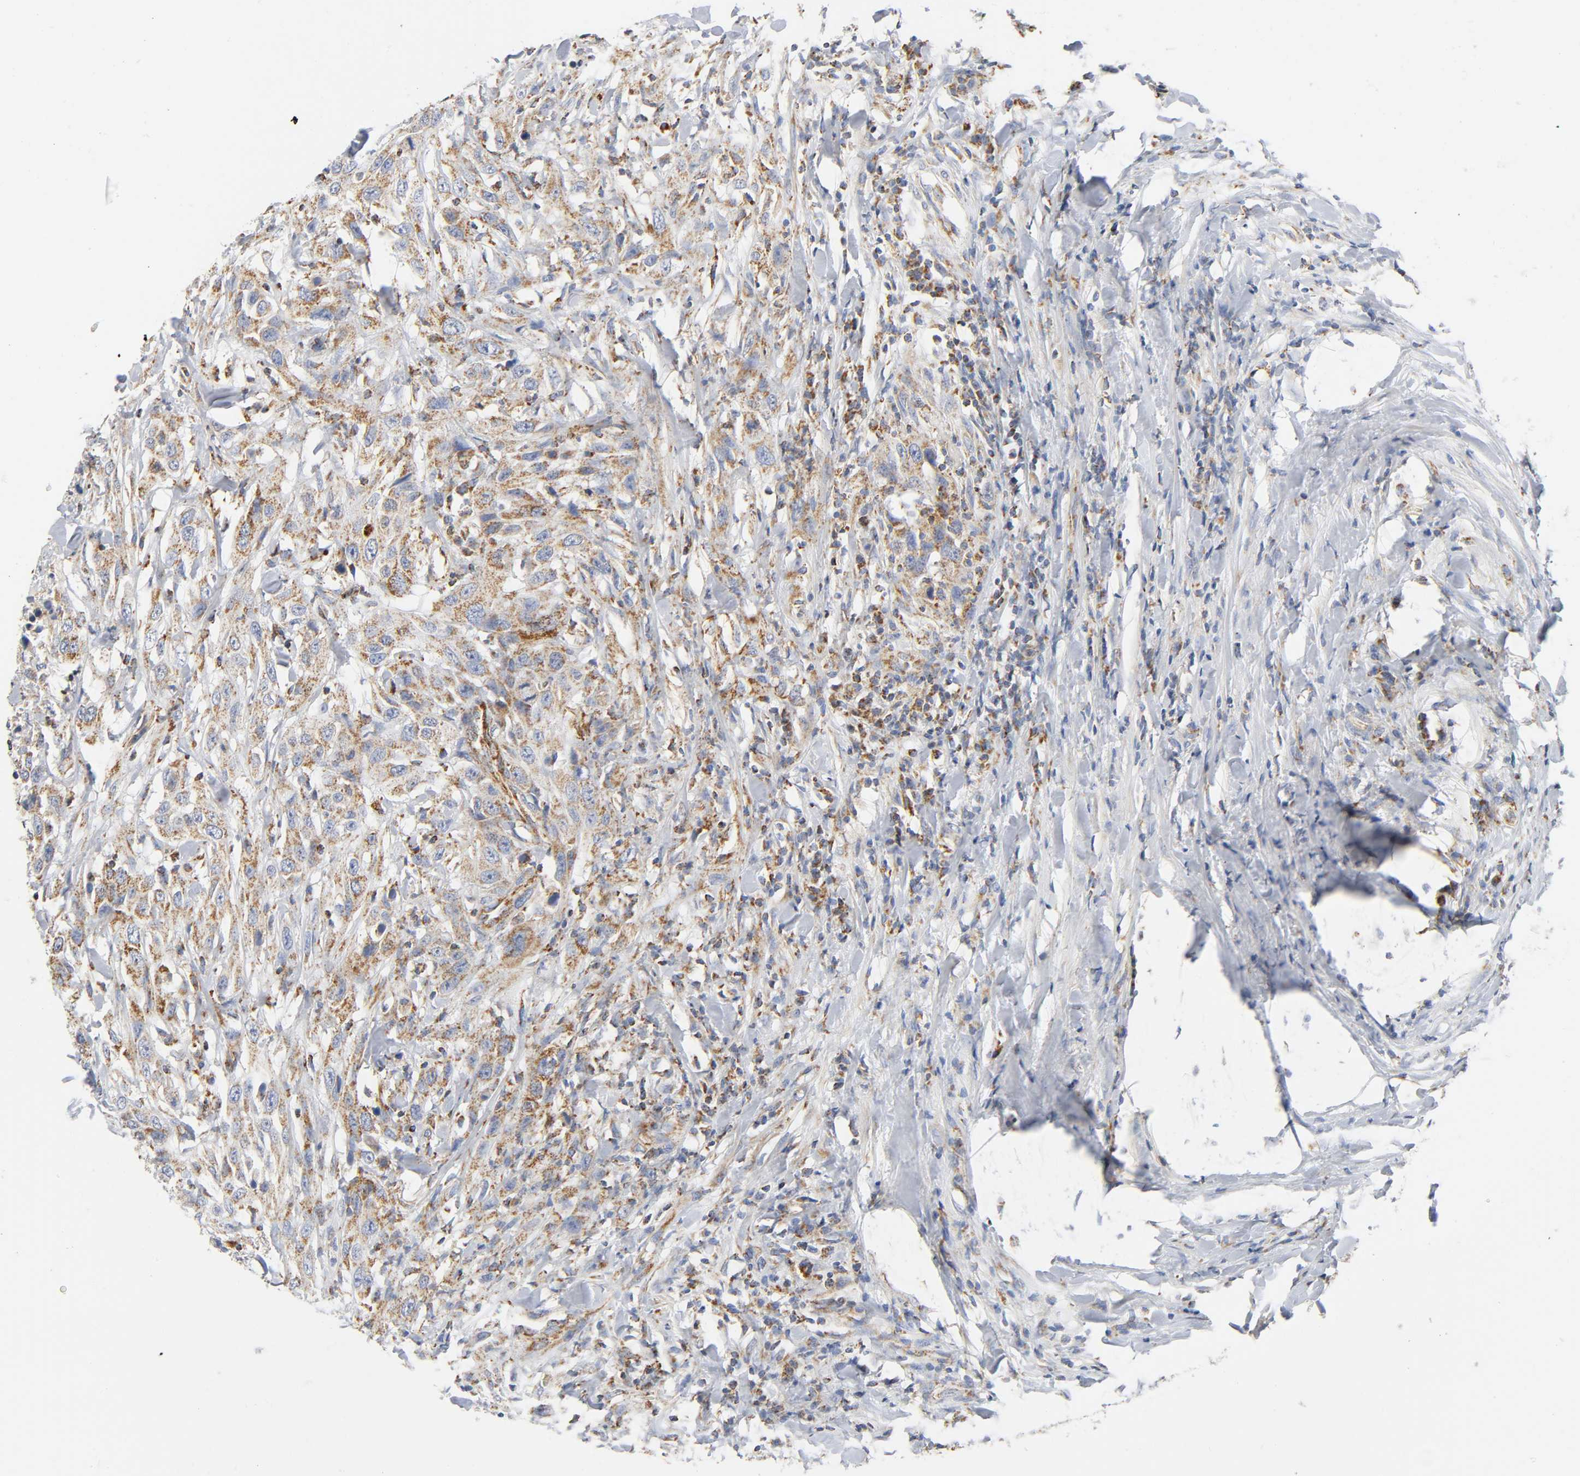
{"staining": {"intensity": "moderate", "quantity": ">75%", "location": "cytoplasmic/membranous"}, "tissue": "urothelial cancer", "cell_type": "Tumor cells", "image_type": "cancer", "snomed": [{"axis": "morphology", "description": "Urothelial carcinoma, High grade"}, {"axis": "topography", "description": "Urinary bladder"}], "caption": "Immunohistochemical staining of human high-grade urothelial carcinoma displays moderate cytoplasmic/membranous protein expression in about >75% of tumor cells. The protein is shown in brown color, while the nuclei are stained blue.", "gene": "BAK1", "patient": {"sex": "male", "age": 61}}